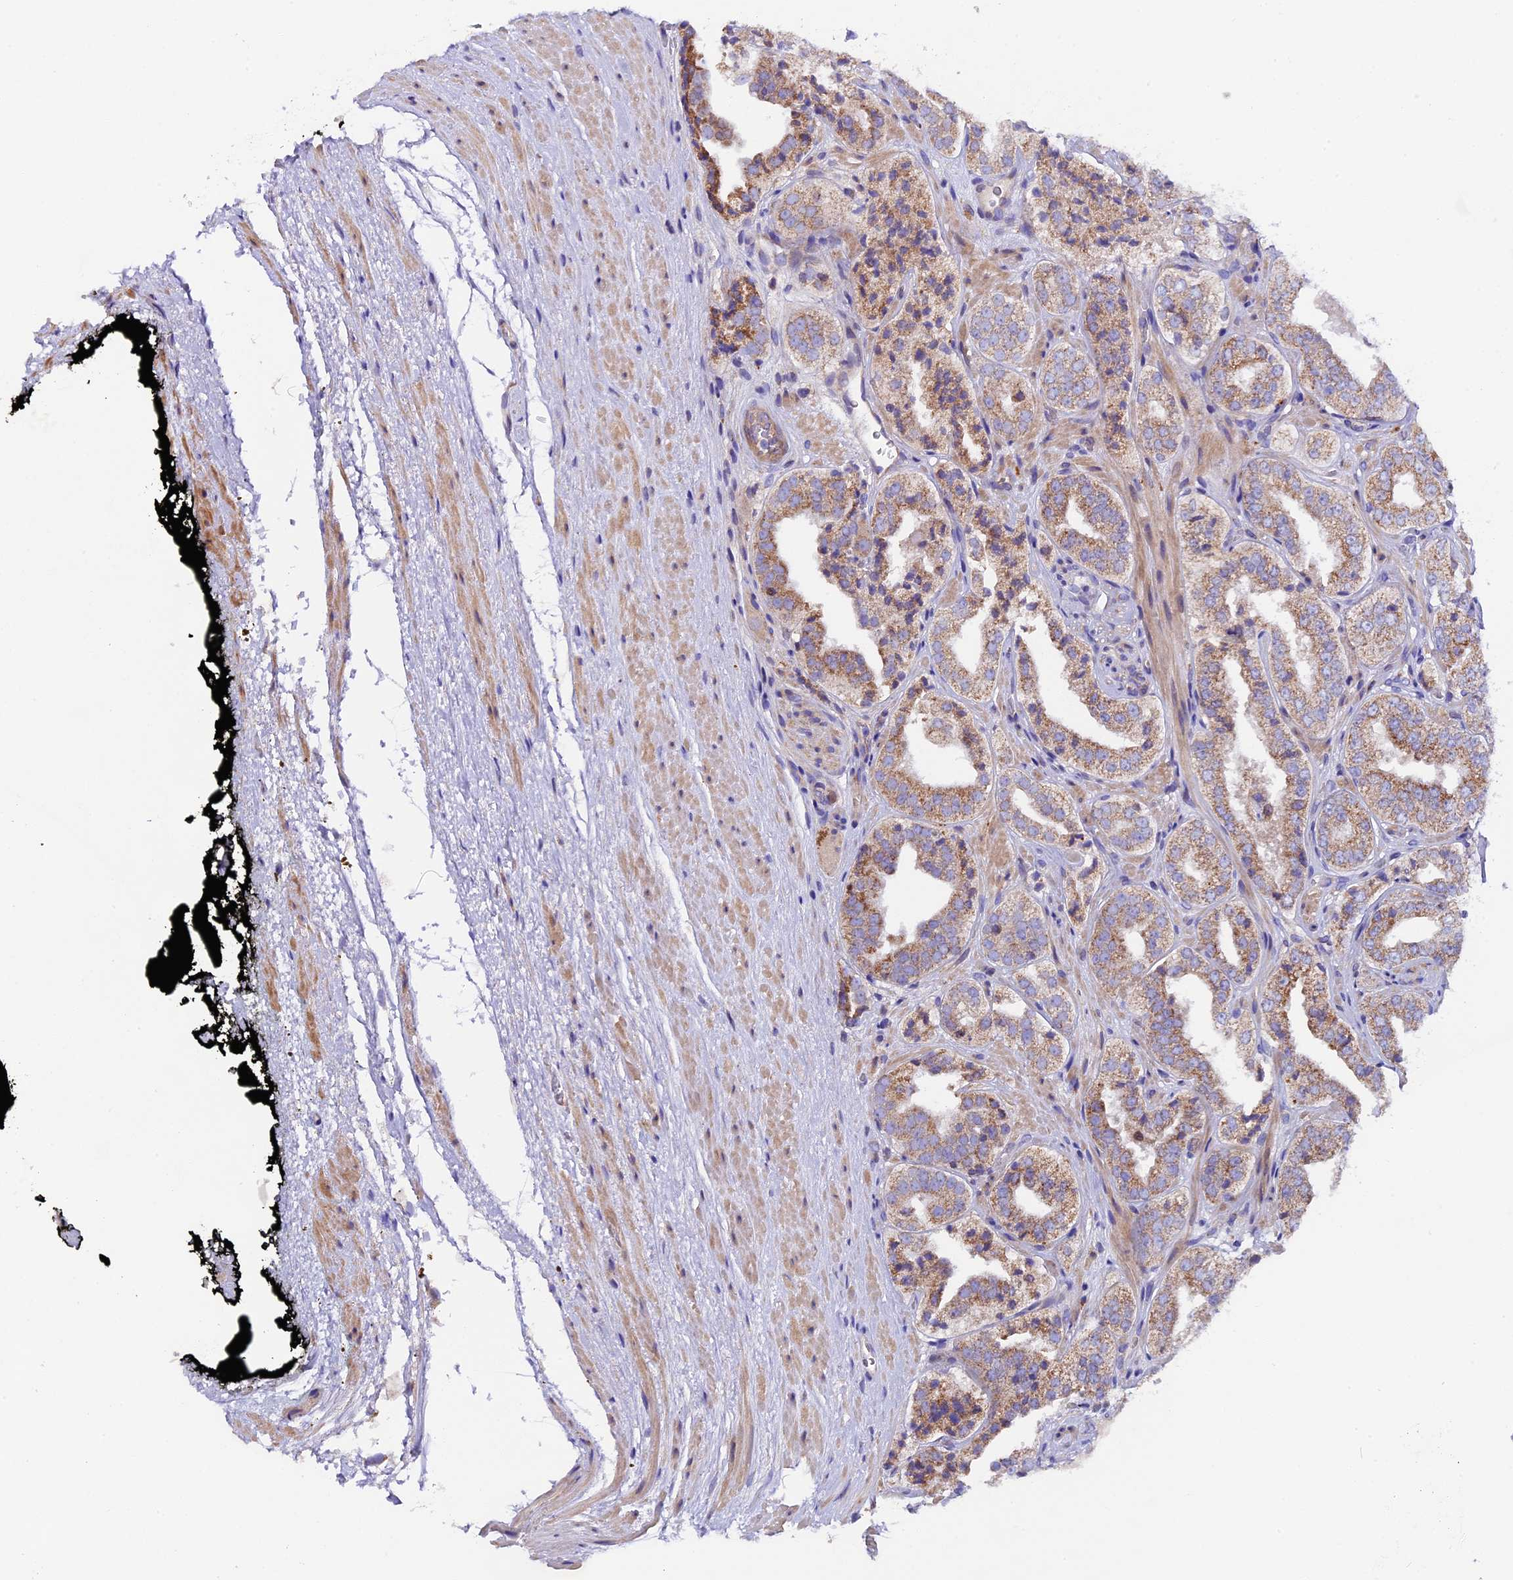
{"staining": {"intensity": "moderate", "quantity": ">75%", "location": "cytoplasmic/membranous"}, "tissue": "prostate cancer", "cell_type": "Tumor cells", "image_type": "cancer", "snomed": [{"axis": "morphology", "description": "Adenocarcinoma, High grade"}, {"axis": "topography", "description": "Prostate"}], "caption": "Brown immunohistochemical staining in prostate cancer exhibits moderate cytoplasmic/membranous staining in approximately >75% of tumor cells.", "gene": "PIGU", "patient": {"sex": "male", "age": 71}}